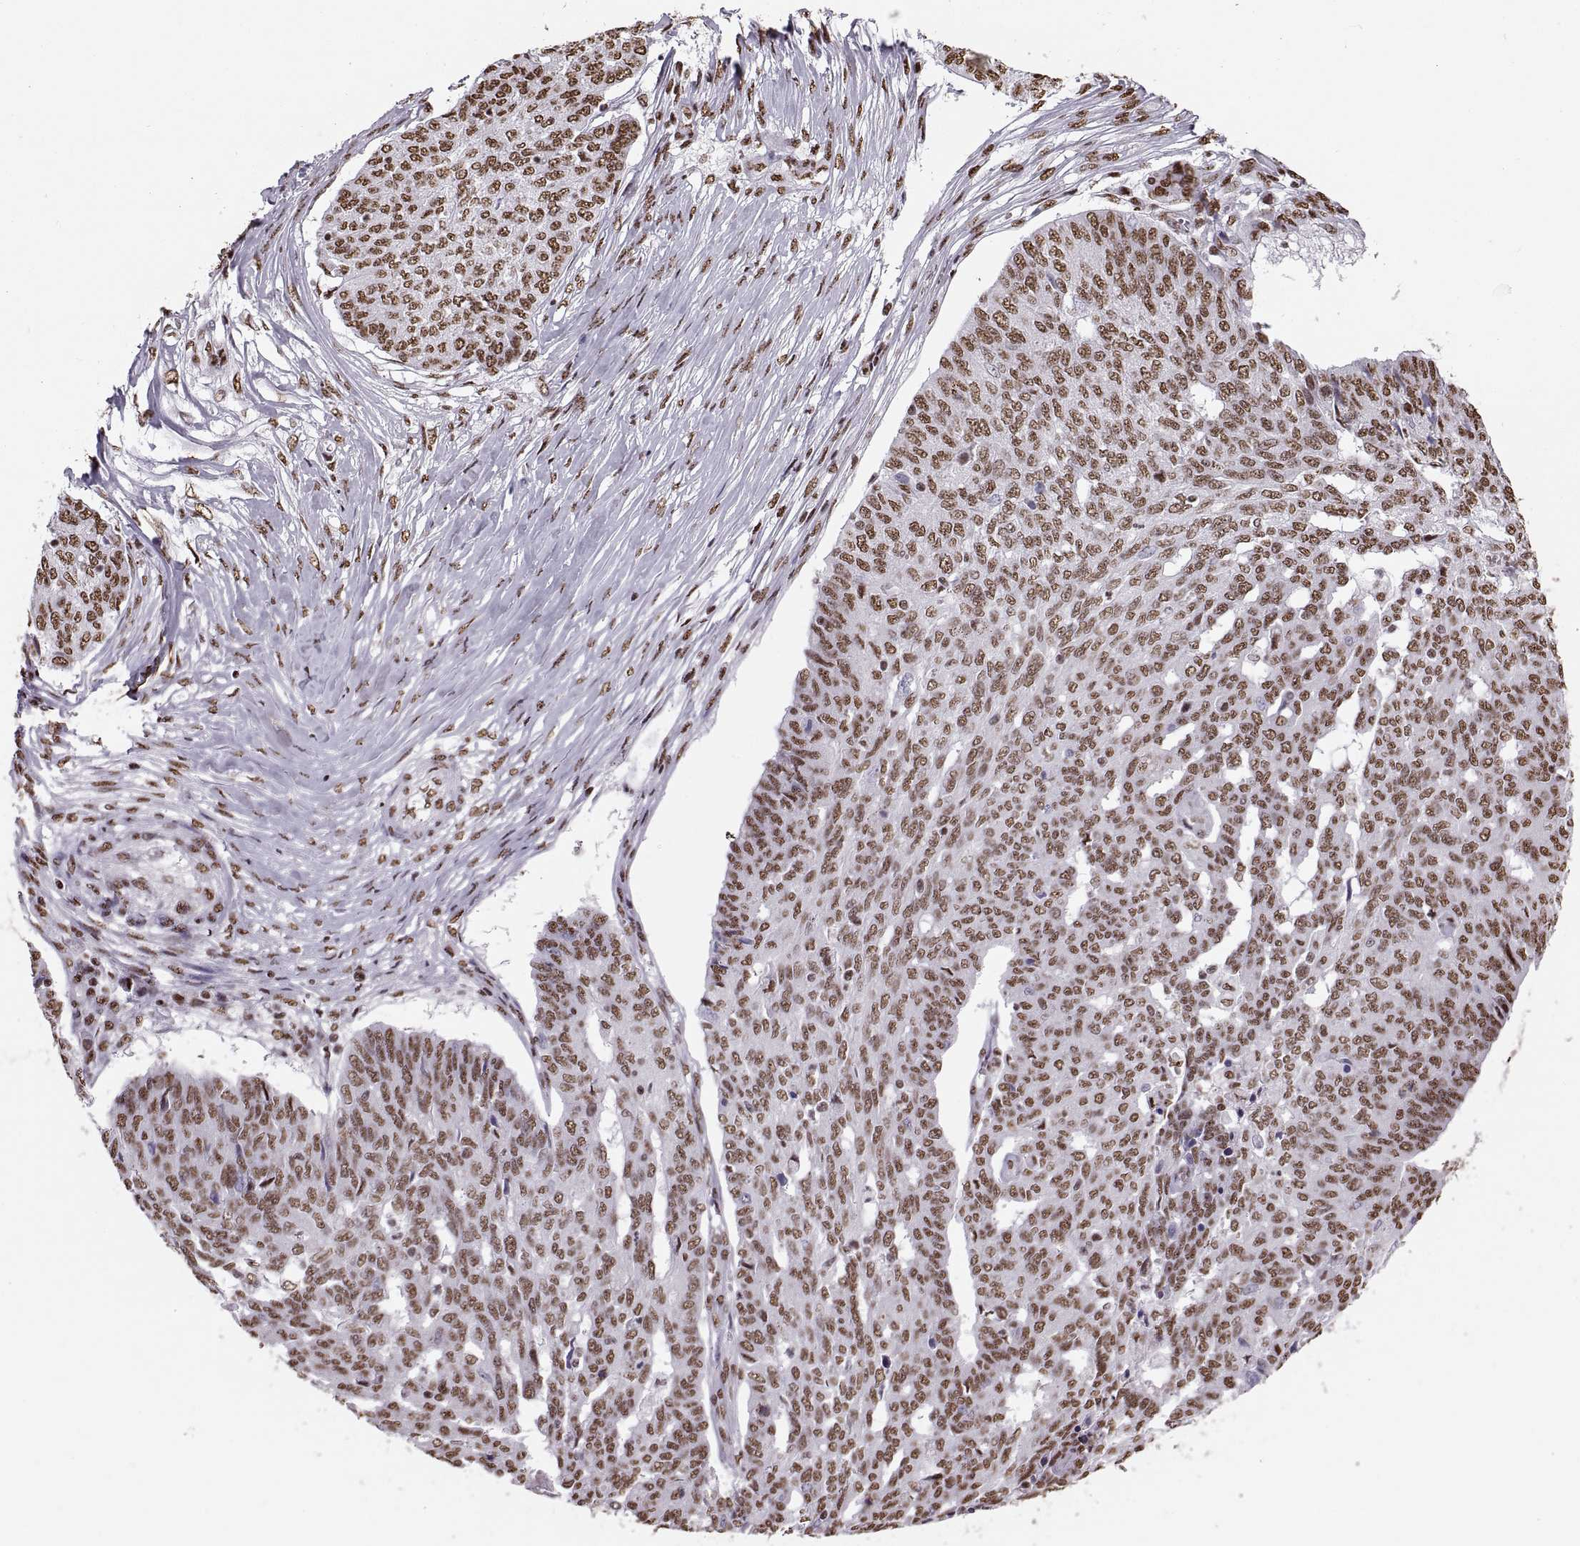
{"staining": {"intensity": "moderate", "quantity": ">75%", "location": "nuclear"}, "tissue": "ovarian cancer", "cell_type": "Tumor cells", "image_type": "cancer", "snomed": [{"axis": "morphology", "description": "Cystadenocarcinoma, serous, NOS"}, {"axis": "topography", "description": "Ovary"}], "caption": "Ovarian cancer (serous cystadenocarcinoma) was stained to show a protein in brown. There is medium levels of moderate nuclear positivity in approximately >75% of tumor cells.", "gene": "SNAI1", "patient": {"sex": "female", "age": 67}}